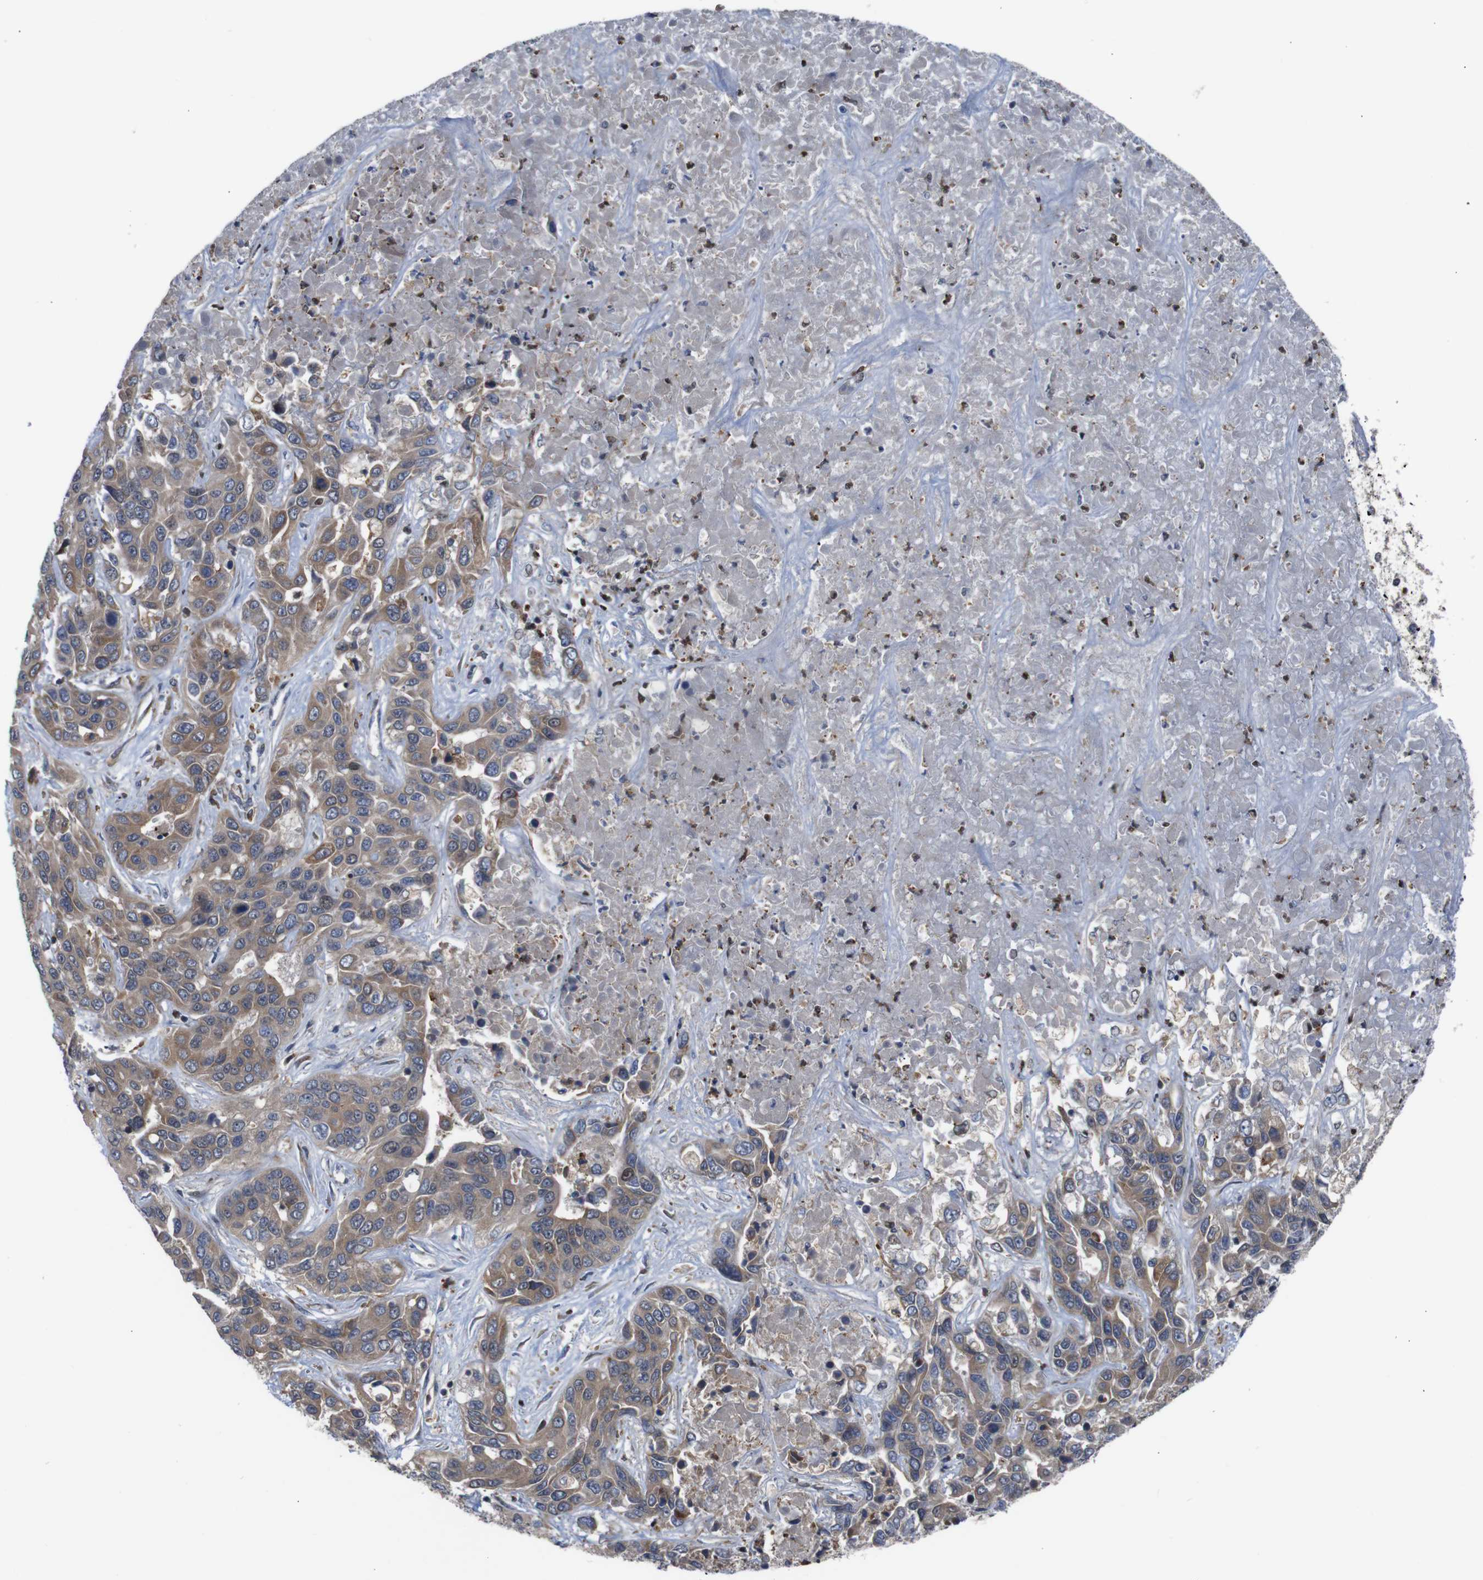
{"staining": {"intensity": "moderate", "quantity": ">75%", "location": "cytoplasmic/membranous"}, "tissue": "liver cancer", "cell_type": "Tumor cells", "image_type": "cancer", "snomed": [{"axis": "morphology", "description": "Cholangiocarcinoma"}, {"axis": "topography", "description": "Liver"}], "caption": "DAB immunohistochemical staining of liver cancer displays moderate cytoplasmic/membranous protein positivity in approximately >75% of tumor cells.", "gene": "PTPN1", "patient": {"sex": "female", "age": 52}}